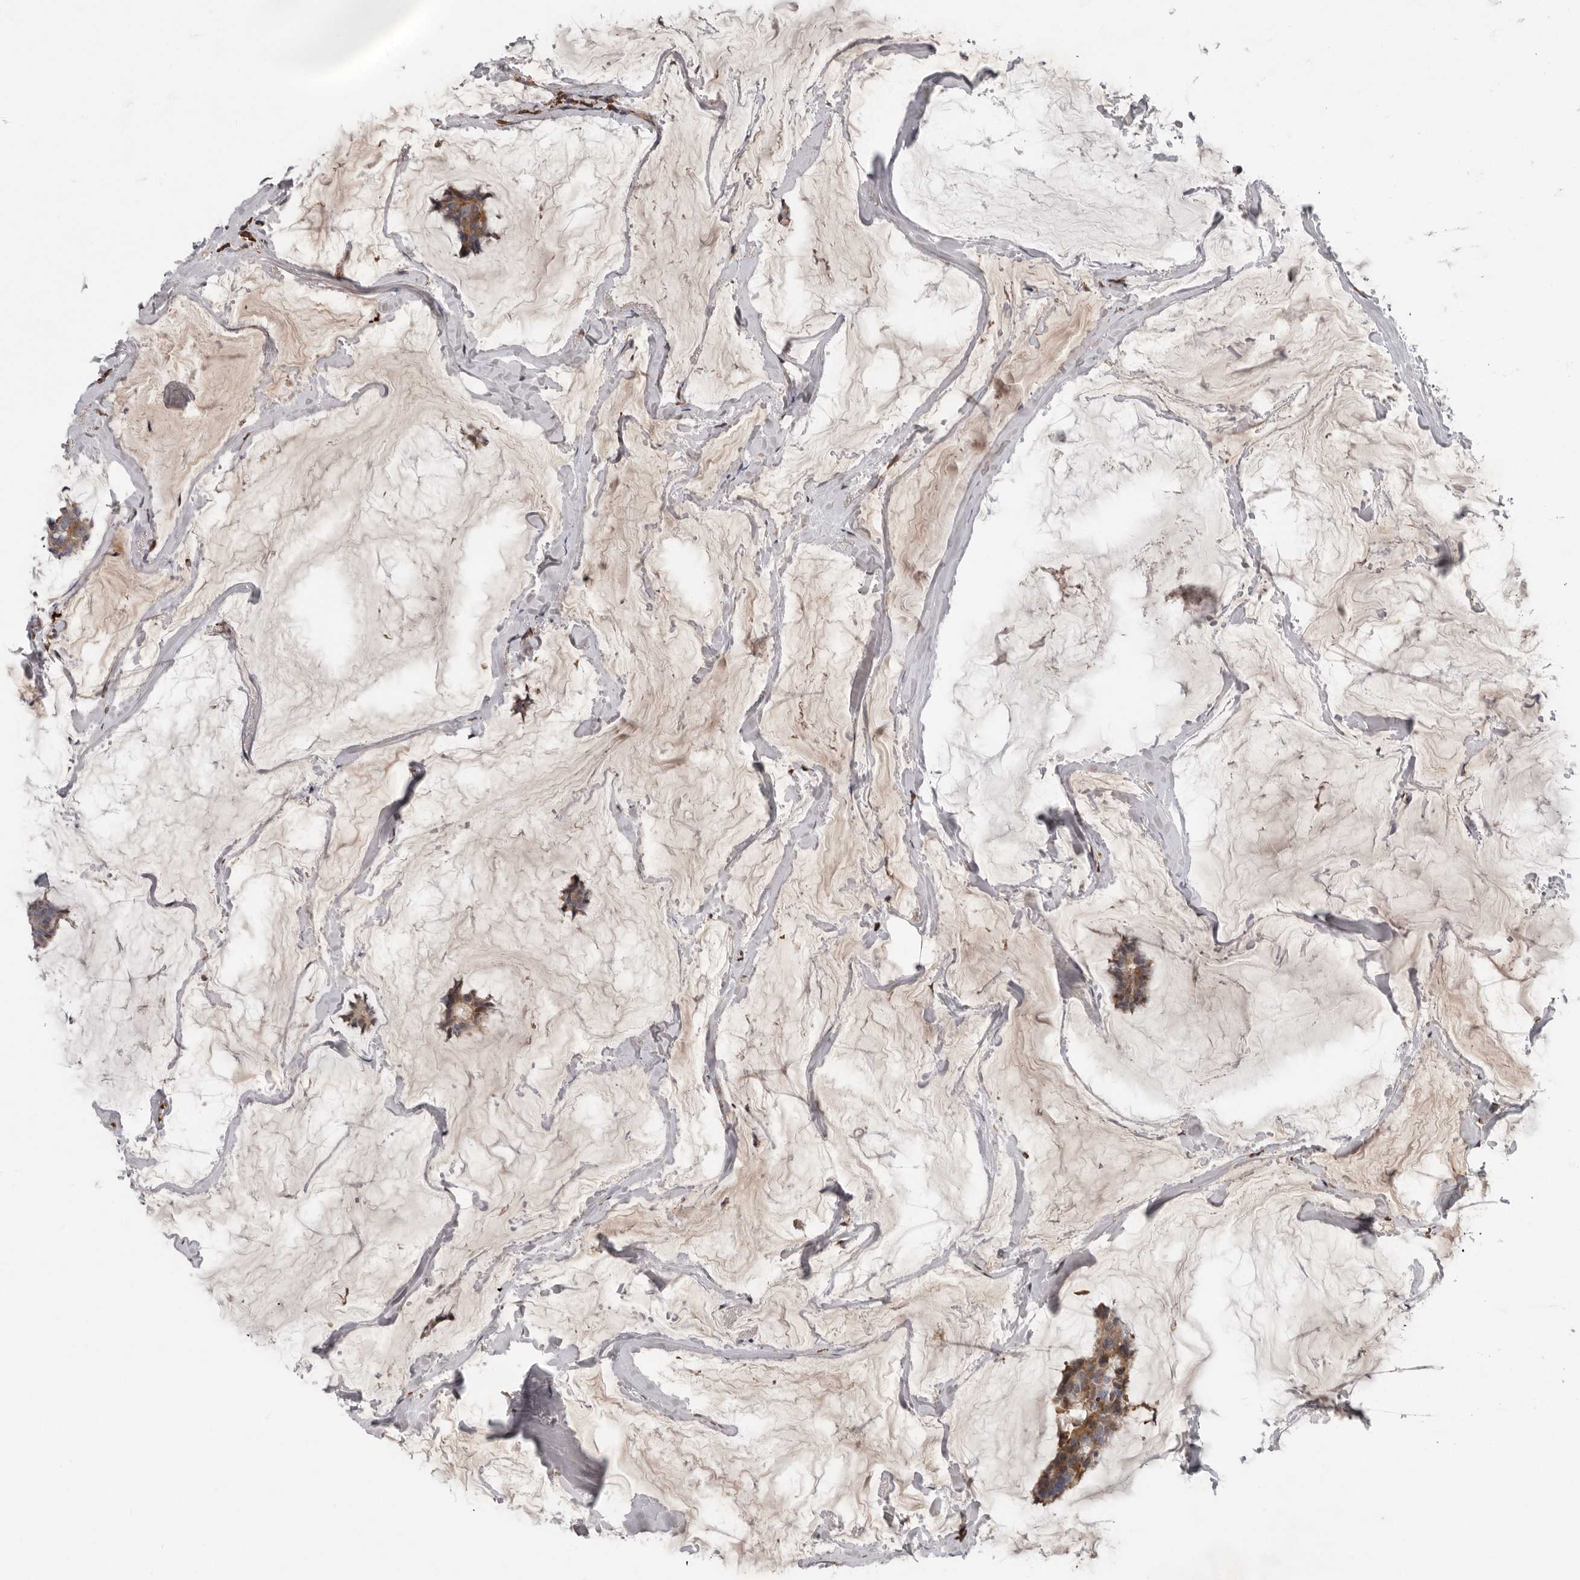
{"staining": {"intensity": "moderate", "quantity": ">75%", "location": "cytoplasmic/membranous"}, "tissue": "breast cancer", "cell_type": "Tumor cells", "image_type": "cancer", "snomed": [{"axis": "morphology", "description": "Duct carcinoma"}, {"axis": "topography", "description": "Breast"}], "caption": "DAB (3,3'-diaminobenzidine) immunohistochemical staining of invasive ductal carcinoma (breast) exhibits moderate cytoplasmic/membranous protein positivity in about >75% of tumor cells. (brown staining indicates protein expression, while blue staining denotes nuclei).", "gene": "ATXN3L", "patient": {"sex": "female", "age": 93}}